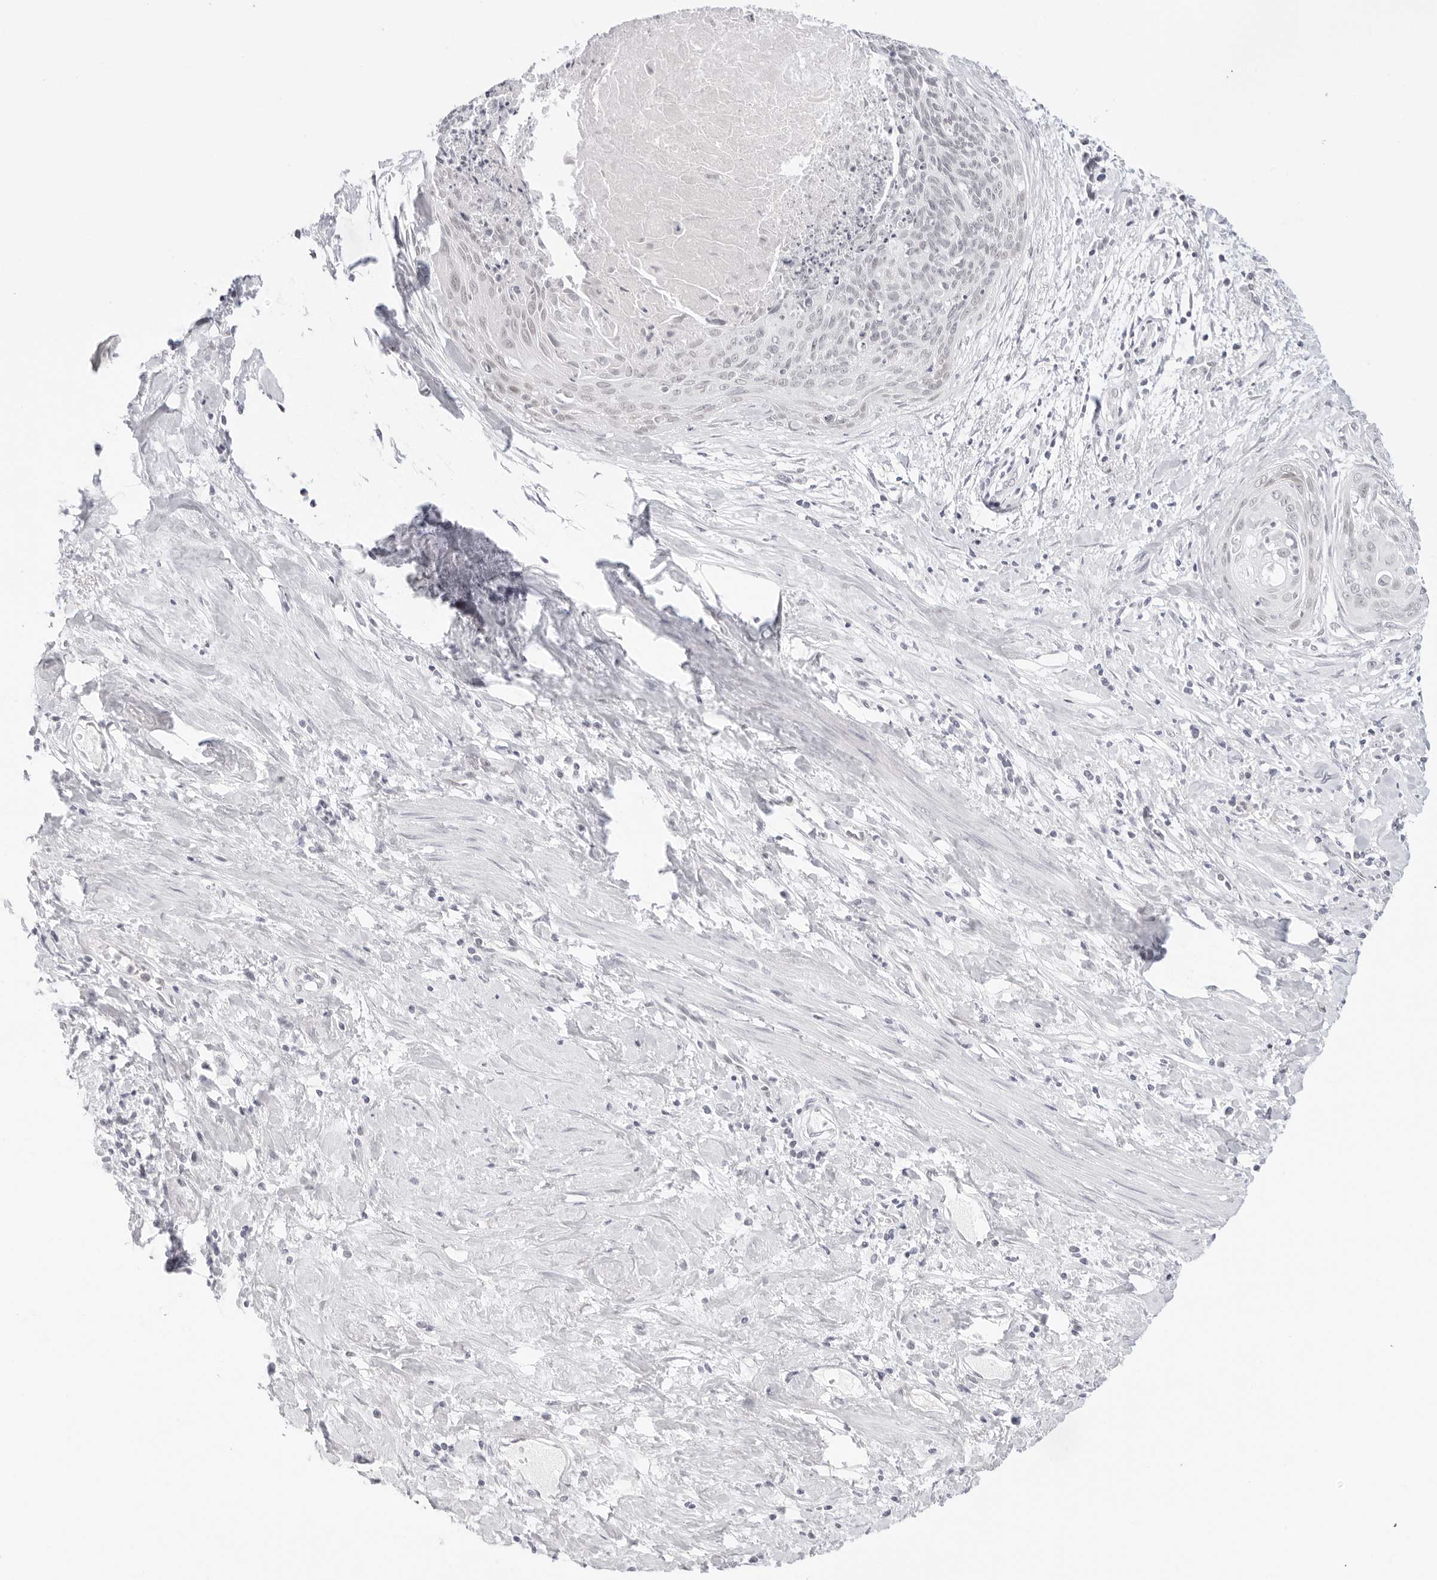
{"staining": {"intensity": "negative", "quantity": "none", "location": "none"}, "tissue": "cervical cancer", "cell_type": "Tumor cells", "image_type": "cancer", "snomed": [{"axis": "morphology", "description": "Squamous cell carcinoma, NOS"}, {"axis": "topography", "description": "Cervix"}], "caption": "Human squamous cell carcinoma (cervical) stained for a protein using immunohistochemistry demonstrates no positivity in tumor cells.", "gene": "MED18", "patient": {"sex": "female", "age": 55}}